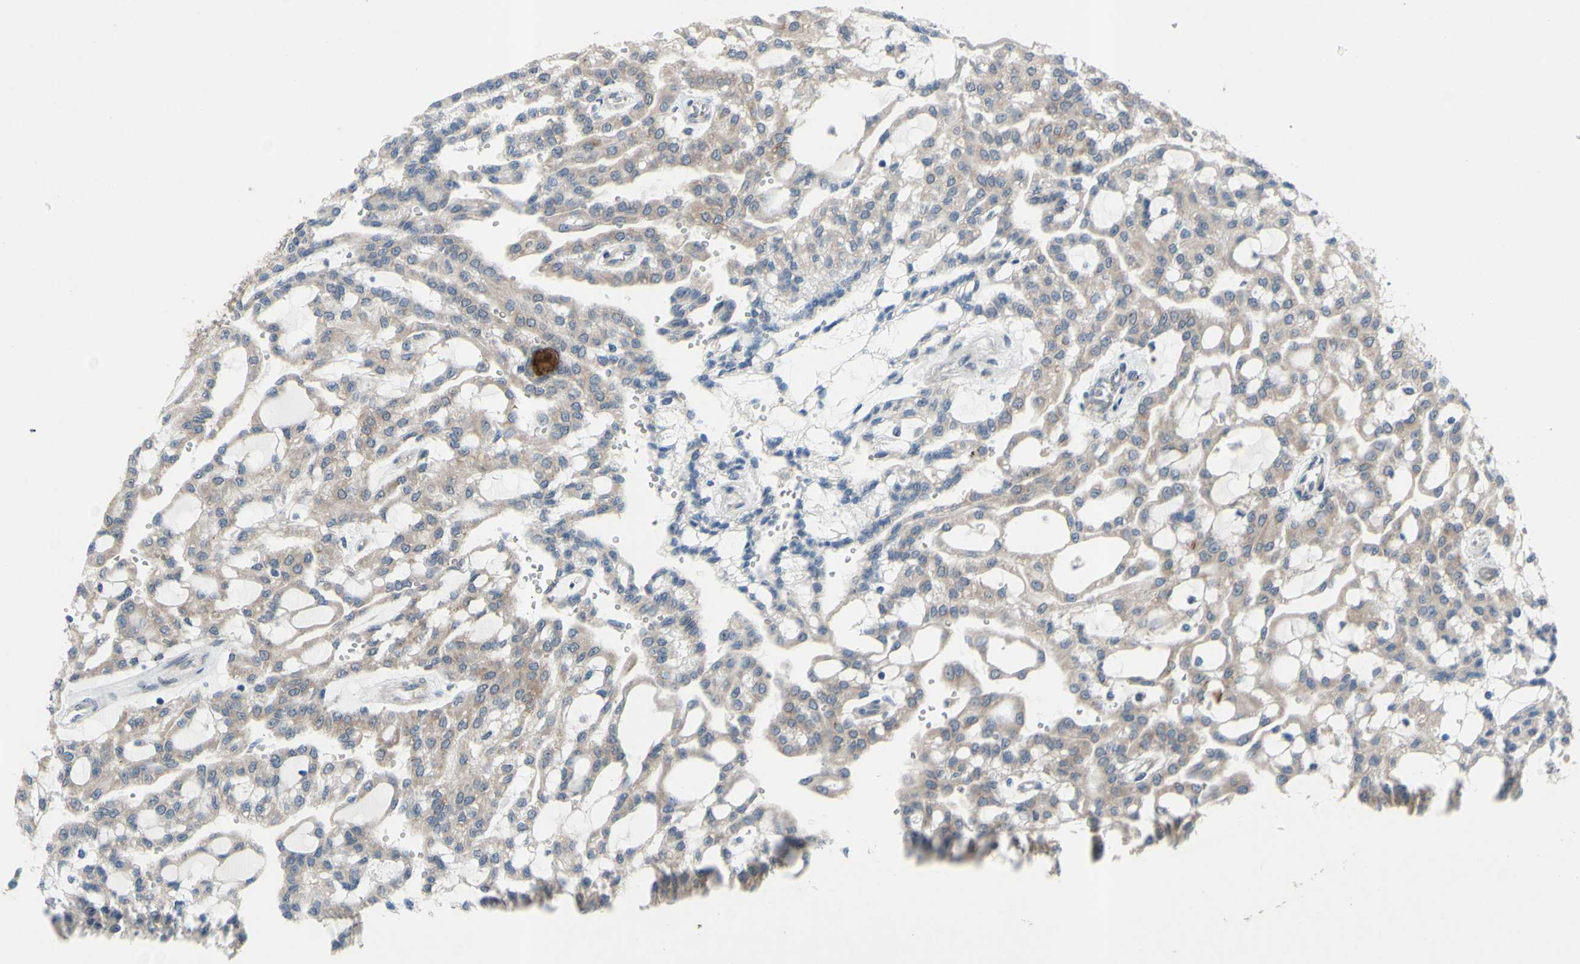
{"staining": {"intensity": "weak", "quantity": ">75%", "location": "cytoplasmic/membranous"}, "tissue": "renal cancer", "cell_type": "Tumor cells", "image_type": "cancer", "snomed": [{"axis": "morphology", "description": "Adenocarcinoma, NOS"}, {"axis": "topography", "description": "Kidney"}], "caption": "The photomicrograph displays staining of adenocarcinoma (renal), revealing weak cytoplasmic/membranous protein expression (brown color) within tumor cells.", "gene": "GRAMD2B", "patient": {"sex": "male", "age": 63}}